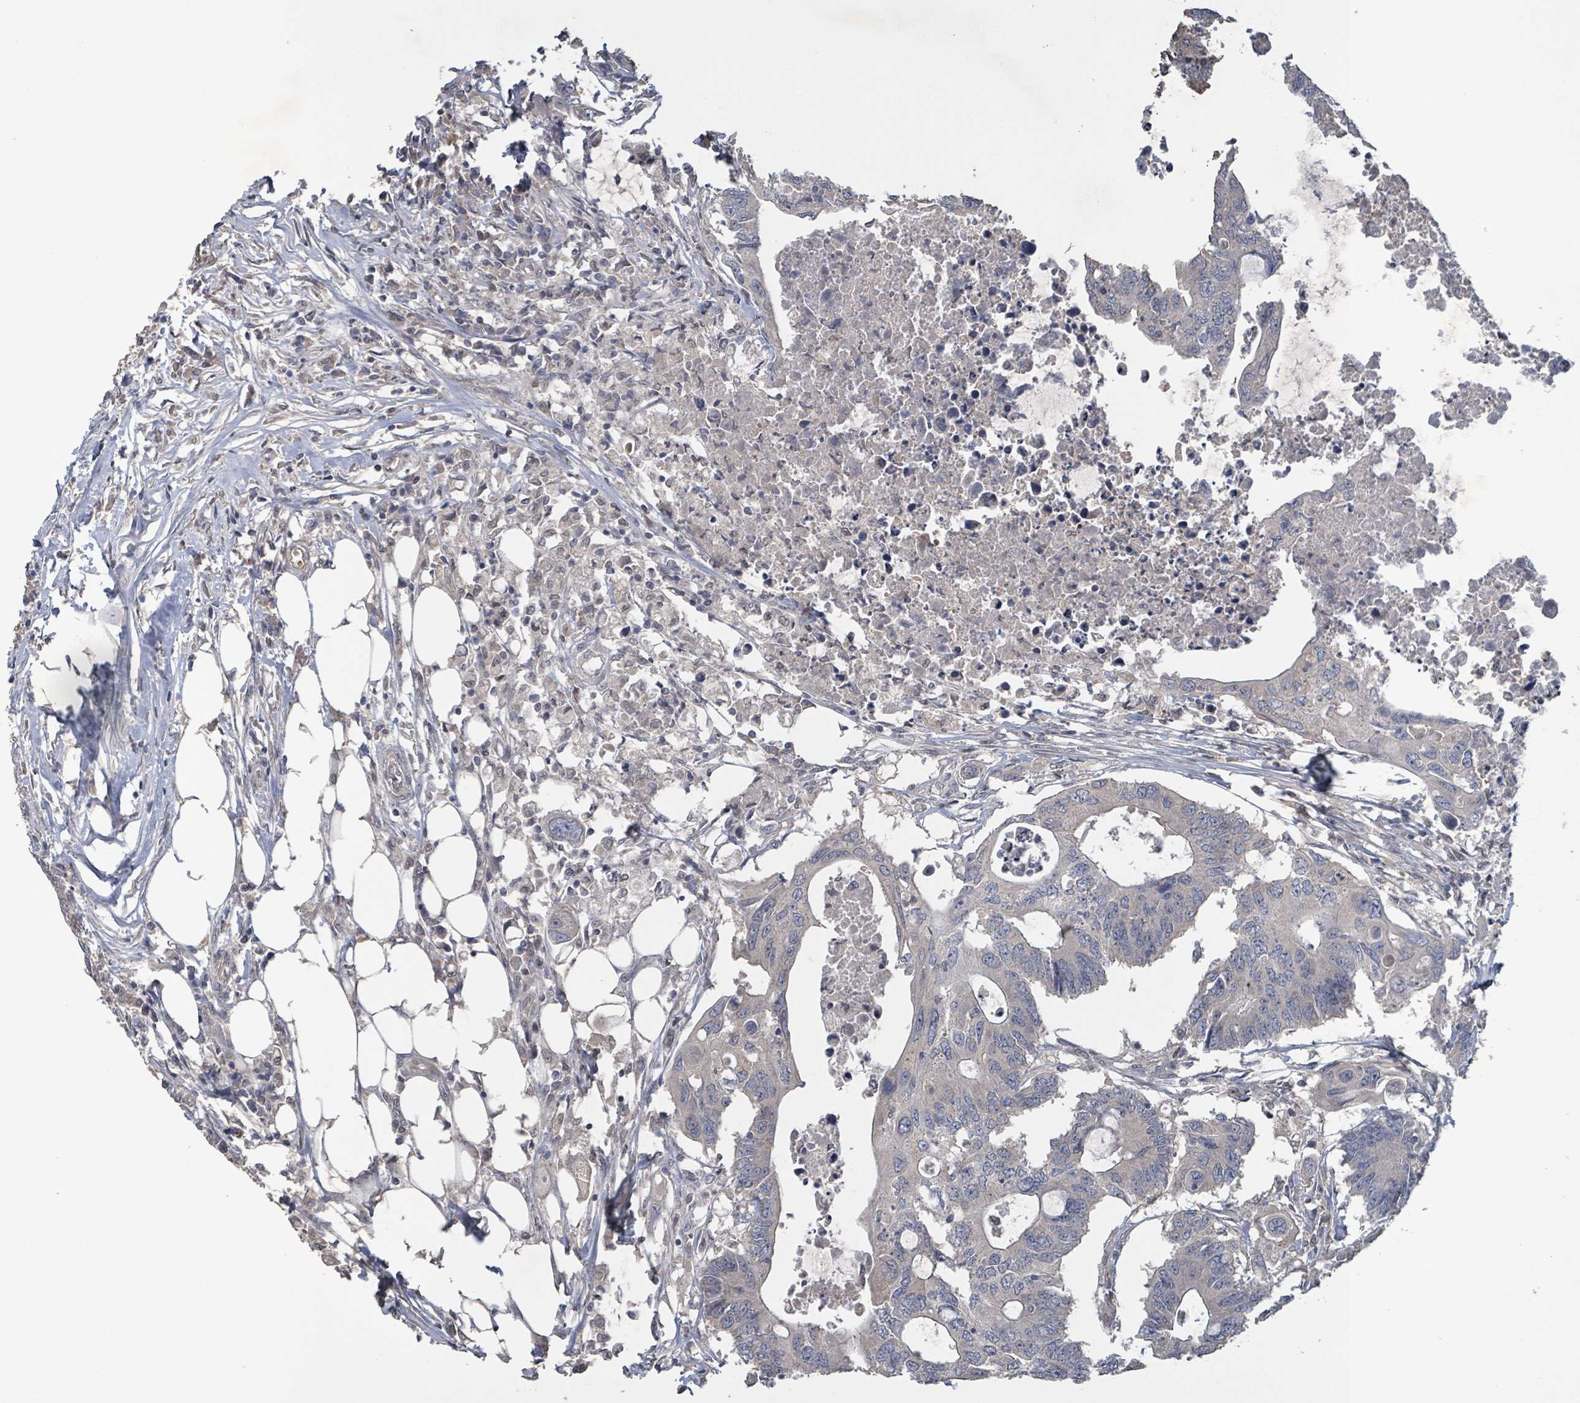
{"staining": {"intensity": "negative", "quantity": "none", "location": "none"}, "tissue": "colorectal cancer", "cell_type": "Tumor cells", "image_type": "cancer", "snomed": [{"axis": "morphology", "description": "Adenocarcinoma, NOS"}, {"axis": "topography", "description": "Colon"}], "caption": "Tumor cells show no significant staining in colorectal cancer.", "gene": "GRM8", "patient": {"sex": "male", "age": 71}}